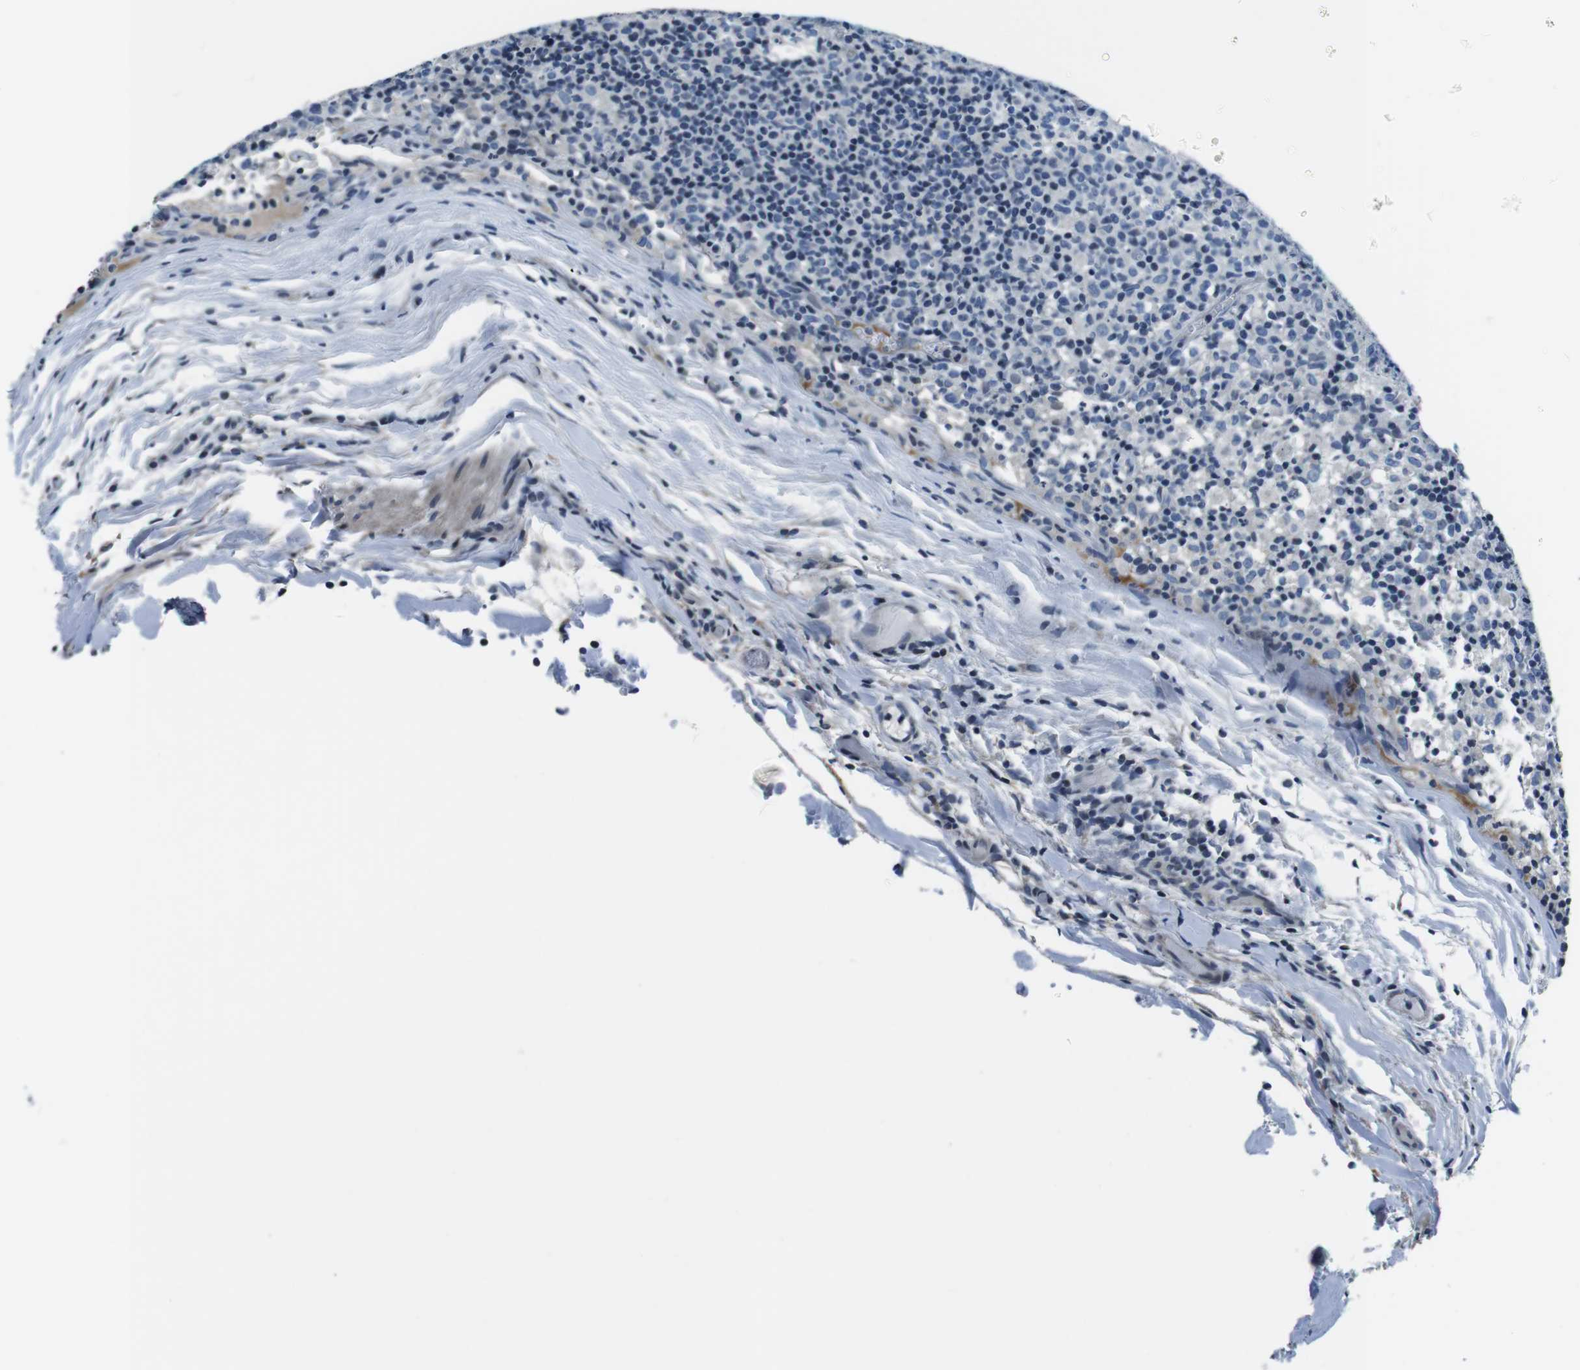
{"staining": {"intensity": "negative", "quantity": "none", "location": "none"}, "tissue": "lymph node", "cell_type": "Germinal center cells", "image_type": "normal", "snomed": [{"axis": "morphology", "description": "Normal tissue, NOS"}, {"axis": "morphology", "description": "Inflammation, NOS"}, {"axis": "topography", "description": "Lymph node"}], "caption": "Histopathology image shows no significant protein staining in germinal center cells of benign lymph node.", "gene": "KCNJ5", "patient": {"sex": "male", "age": 55}}